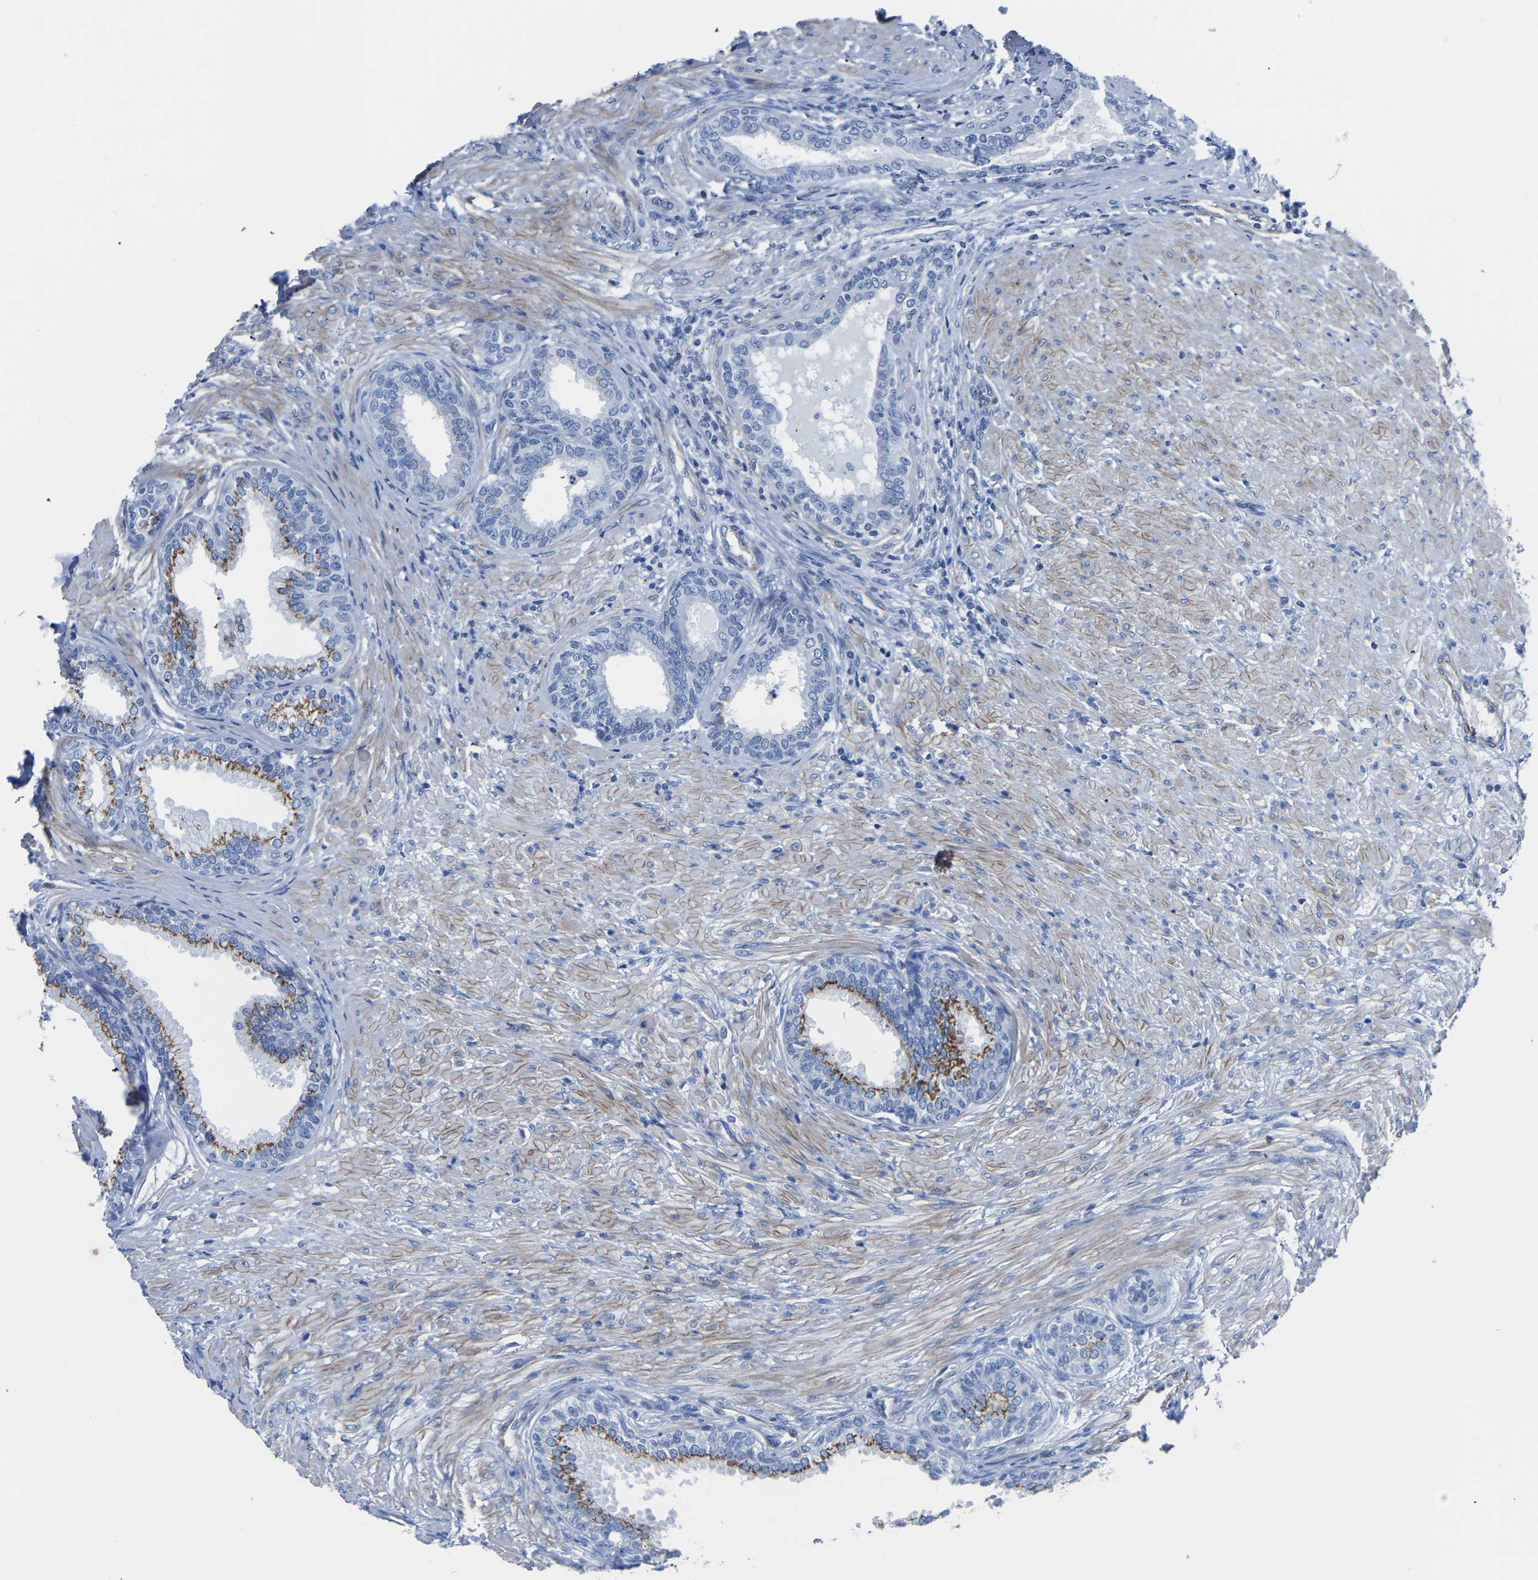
{"staining": {"intensity": "strong", "quantity": ">75%", "location": "cytoplasmic/membranous"}, "tissue": "prostate", "cell_type": "Glandular cells", "image_type": "normal", "snomed": [{"axis": "morphology", "description": "Normal tissue, NOS"}, {"axis": "topography", "description": "Prostate"}], "caption": "There is high levels of strong cytoplasmic/membranous positivity in glandular cells of unremarkable prostate, as demonstrated by immunohistochemical staining (brown color).", "gene": "SLC45A3", "patient": {"sex": "male", "age": 76}}